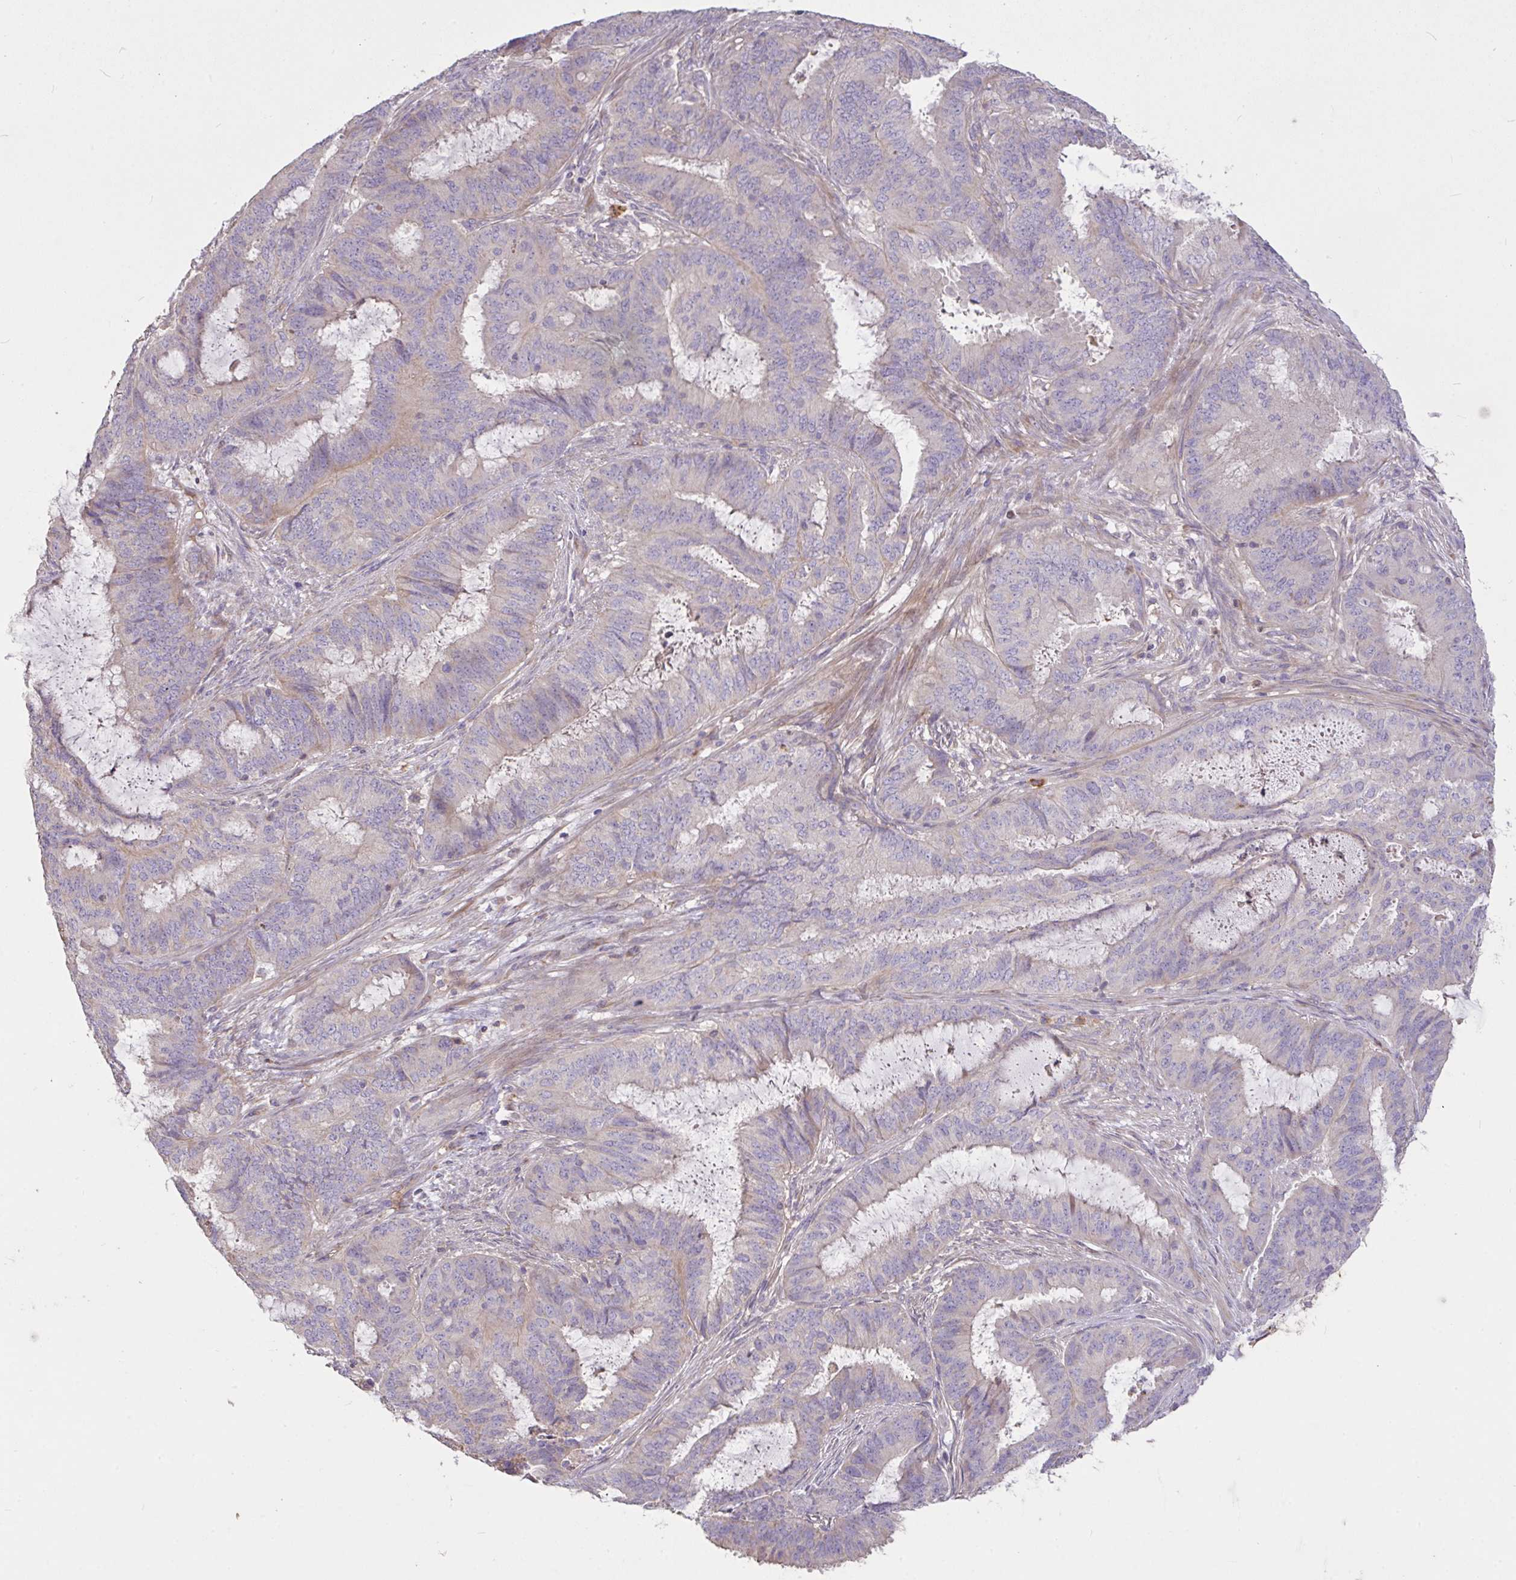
{"staining": {"intensity": "weak", "quantity": "<25%", "location": "cytoplasmic/membranous"}, "tissue": "endometrial cancer", "cell_type": "Tumor cells", "image_type": "cancer", "snomed": [{"axis": "morphology", "description": "Adenocarcinoma, NOS"}, {"axis": "topography", "description": "Endometrium"}], "caption": "Tumor cells are negative for brown protein staining in endometrial adenocarcinoma.", "gene": "FCER1A", "patient": {"sex": "female", "age": 51}}